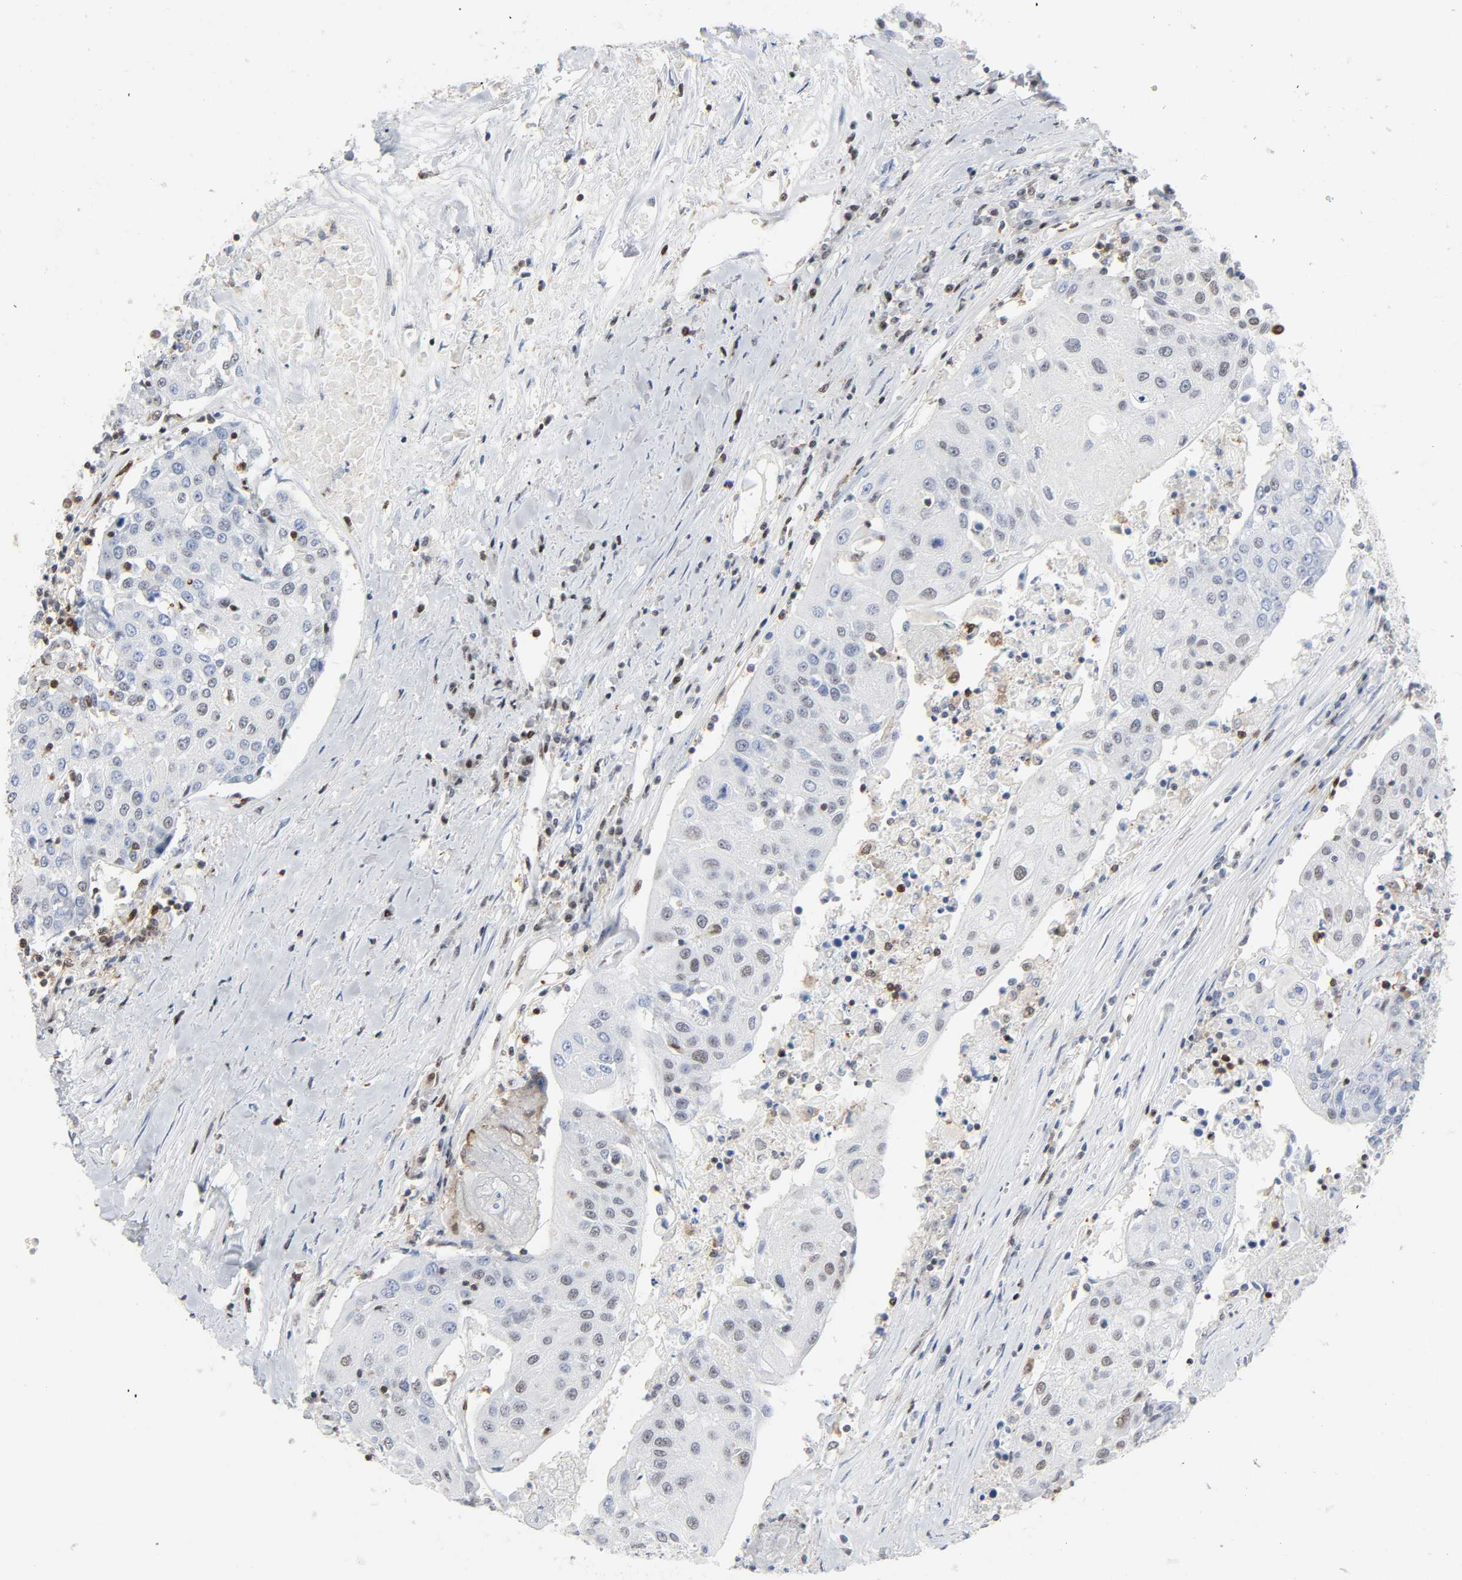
{"staining": {"intensity": "weak", "quantity": "<25%", "location": "nuclear"}, "tissue": "urothelial cancer", "cell_type": "Tumor cells", "image_type": "cancer", "snomed": [{"axis": "morphology", "description": "Urothelial carcinoma, High grade"}, {"axis": "topography", "description": "Urinary bladder"}], "caption": "Image shows no significant protein positivity in tumor cells of high-grade urothelial carcinoma.", "gene": "WAS", "patient": {"sex": "female", "age": 85}}